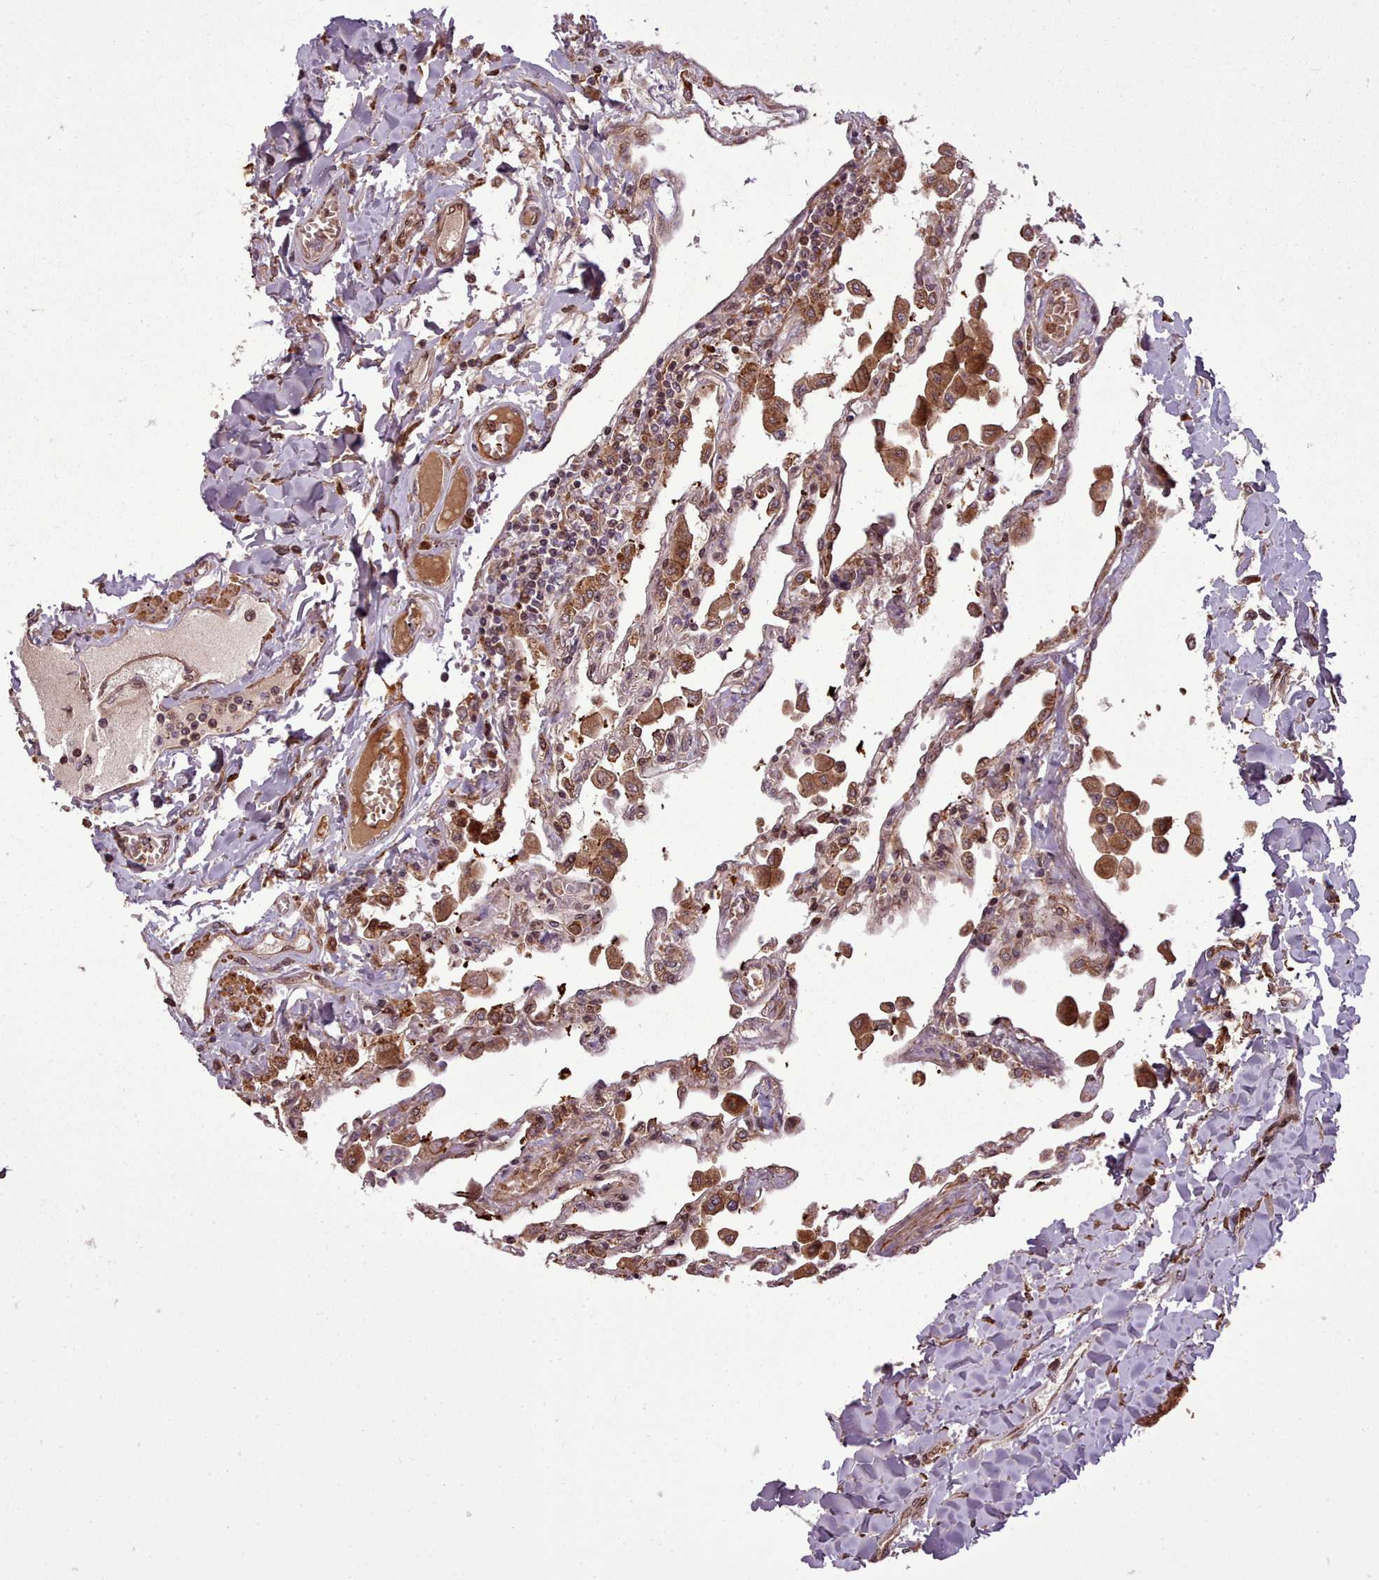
{"staining": {"intensity": "moderate", "quantity": "25%-75%", "location": "cytoplasmic/membranous"}, "tissue": "lung", "cell_type": "Alveolar cells", "image_type": "normal", "snomed": [{"axis": "morphology", "description": "Normal tissue, NOS"}, {"axis": "topography", "description": "Bronchus"}, {"axis": "topography", "description": "Lung"}], "caption": "Lung stained for a protein exhibits moderate cytoplasmic/membranous positivity in alveolar cells. Immunohistochemistry stains the protein in brown and the nuclei are stained blue.", "gene": "CABP1", "patient": {"sex": "female", "age": 49}}